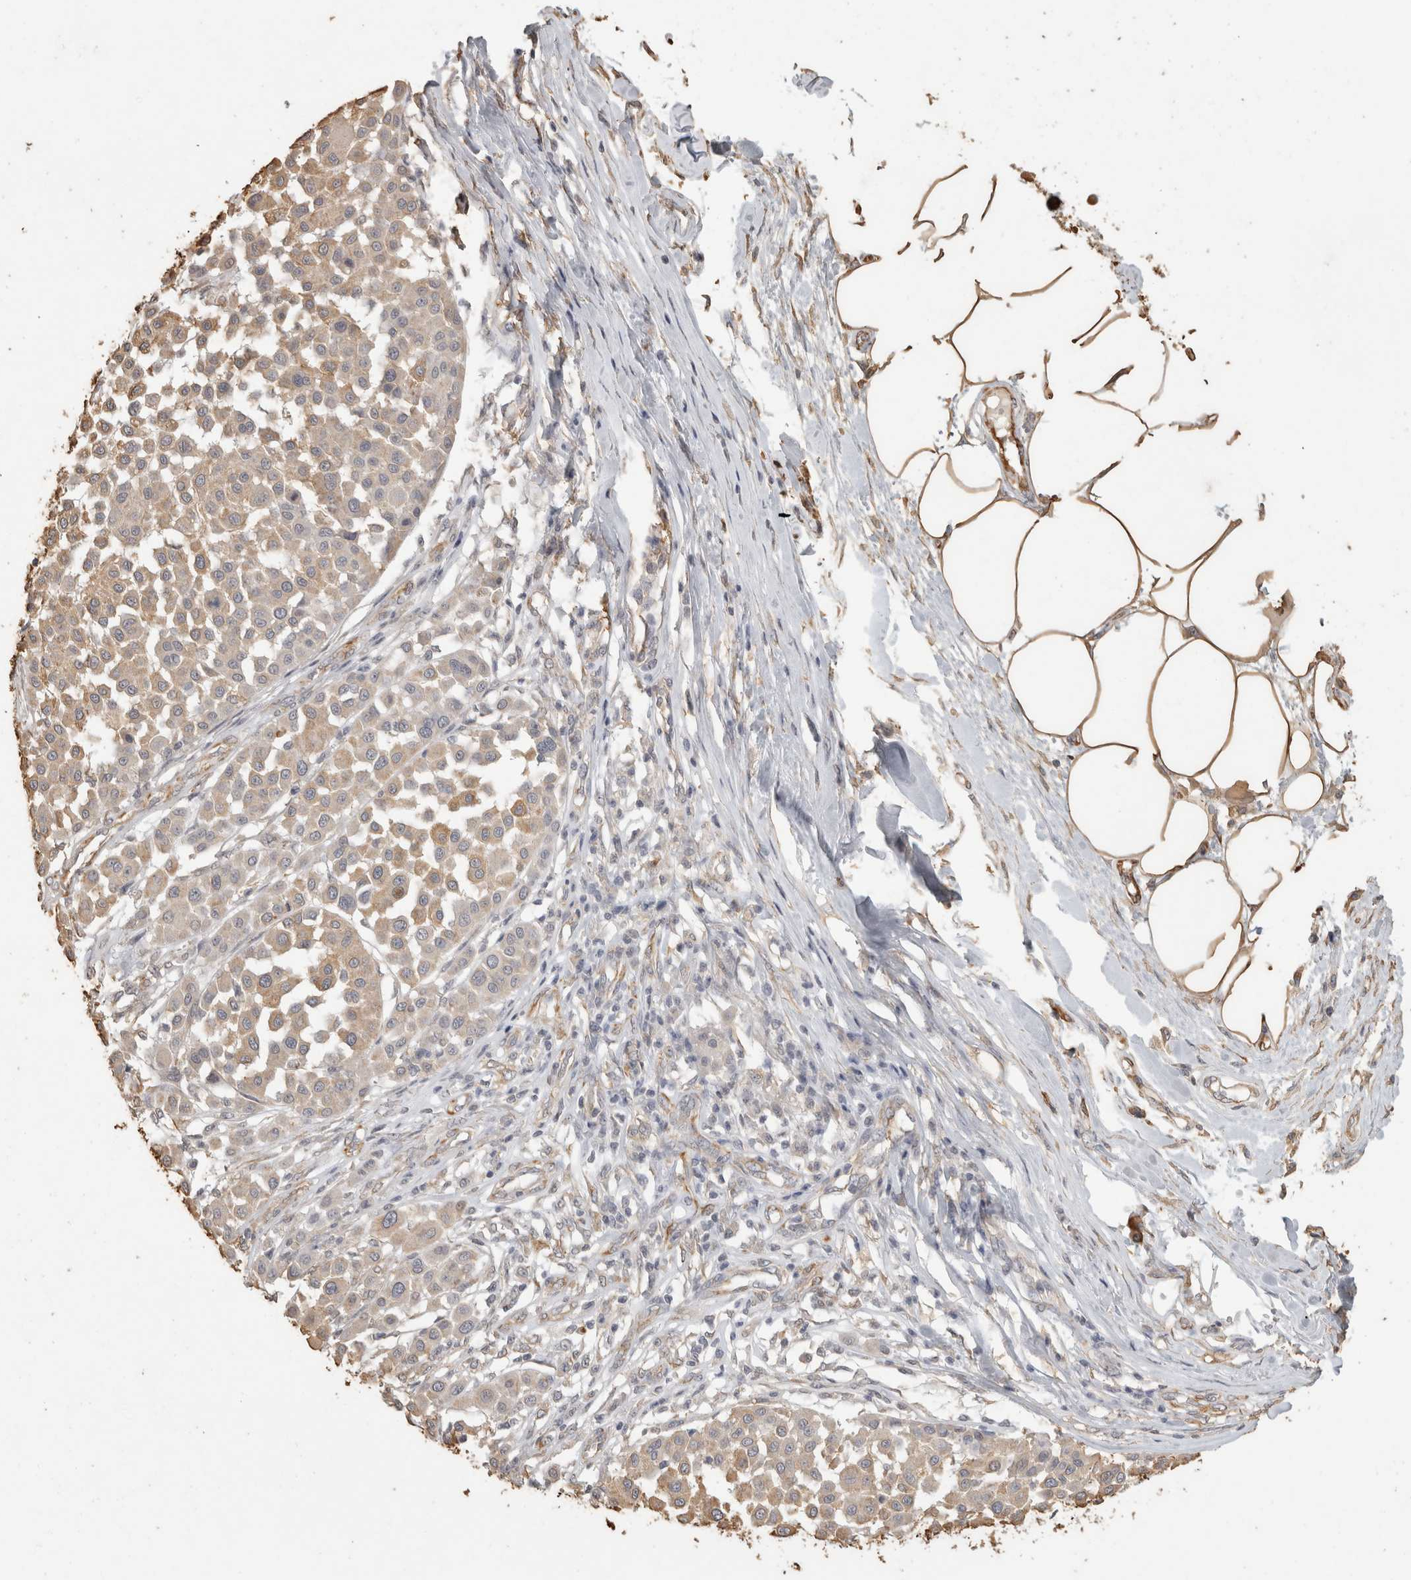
{"staining": {"intensity": "weak", "quantity": ">75%", "location": "cytoplasmic/membranous"}, "tissue": "melanoma", "cell_type": "Tumor cells", "image_type": "cancer", "snomed": [{"axis": "morphology", "description": "Malignant melanoma, Metastatic site"}, {"axis": "topography", "description": "Soft tissue"}], "caption": "A brown stain labels weak cytoplasmic/membranous expression of a protein in human malignant melanoma (metastatic site) tumor cells. (DAB (3,3'-diaminobenzidine) IHC, brown staining for protein, blue staining for nuclei).", "gene": "REPS2", "patient": {"sex": "male", "age": 41}}